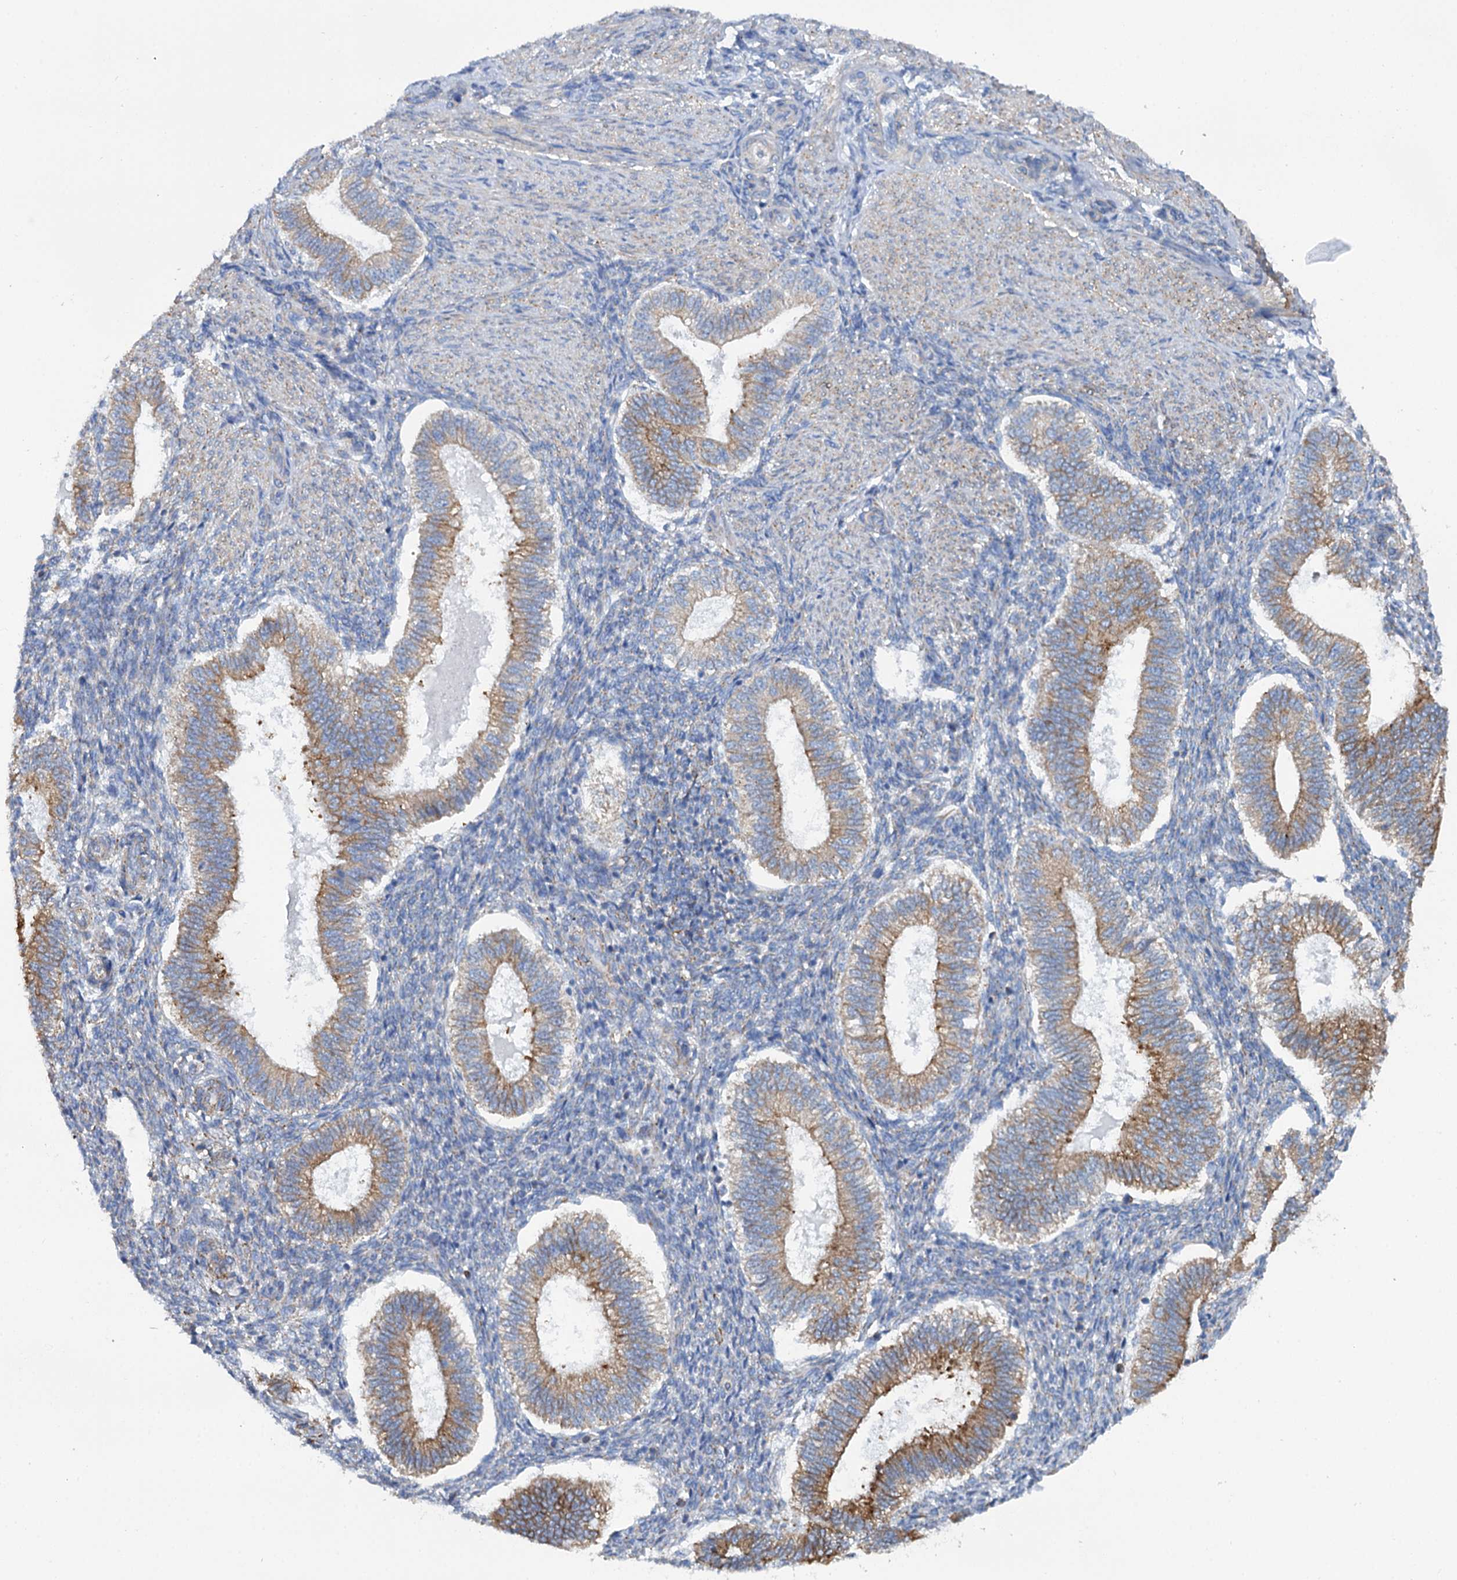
{"staining": {"intensity": "weak", "quantity": "<25%", "location": "cytoplasmic/membranous"}, "tissue": "endometrium", "cell_type": "Cells in endometrial stroma", "image_type": "normal", "snomed": [{"axis": "morphology", "description": "Normal tissue, NOS"}, {"axis": "topography", "description": "Endometrium"}], "caption": "IHC micrograph of normal endometrium: endometrium stained with DAB (3,3'-diaminobenzidine) displays no significant protein positivity in cells in endometrial stroma.", "gene": "SHE", "patient": {"sex": "female", "age": 25}}